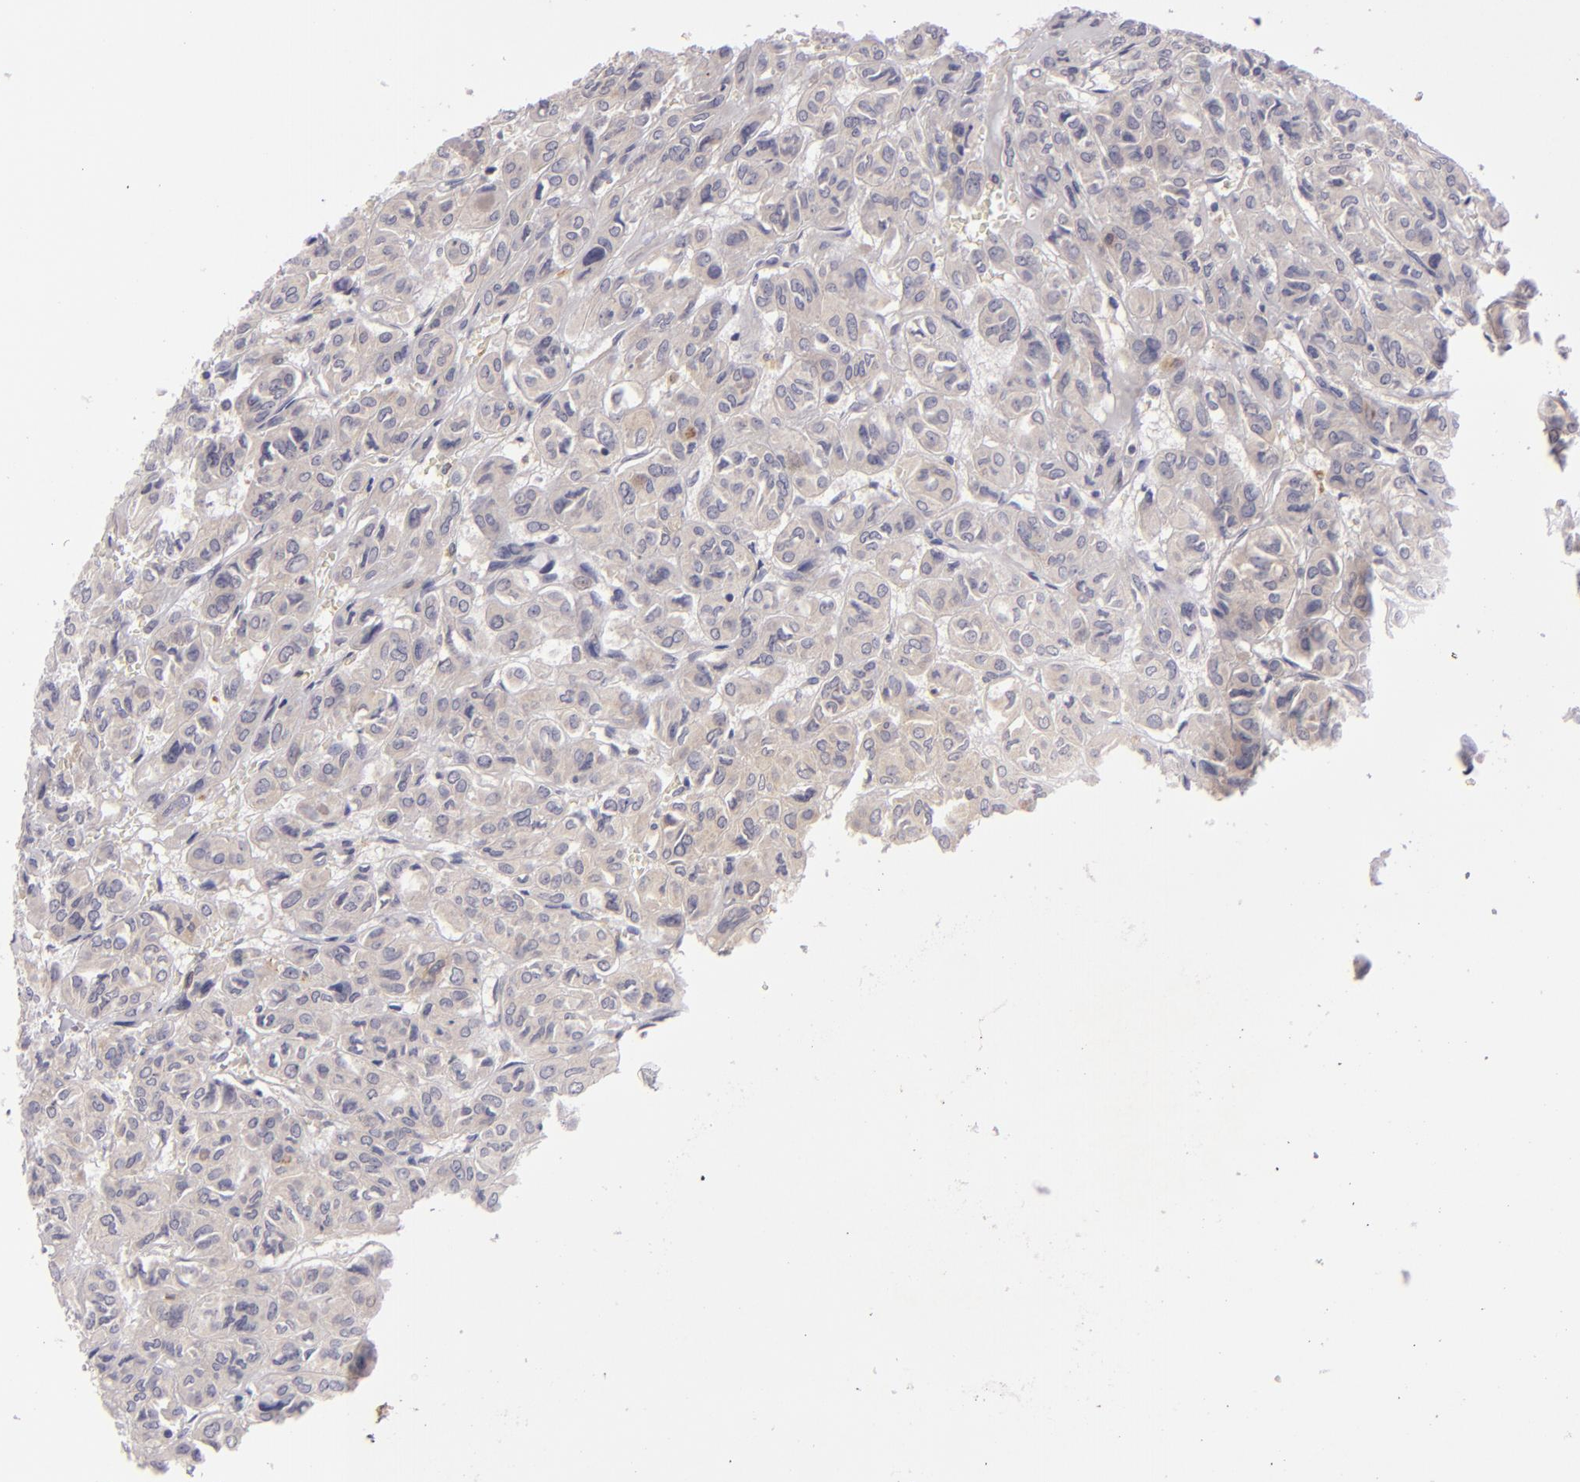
{"staining": {"intensity": "weak", "quantity": "25%-75%", "location": "cytoplasmic/membranous"}, "tissue": "thyroid cancer", "cell_type": "Tumor cells", "image_type": "cancer", "snomed": [{"axis": "morphology", "description": "Follicular adenoma carcinoma, NOS"}, {"axis": "topography", "description": "Thyroid gland"}], "caption": "A micrograph of thyroid cancer stained for a protein shows weak cytoplasmic/membranous brown staining in tumor cells. The staining is performed using DAB (3,3'-diaminobenzidine) brown chromogen to label protein expression. The nuclei are counter-stained blue using hematoxylin.", "gene": "CD83", "patient": {"sex": "female", "age": 71}}